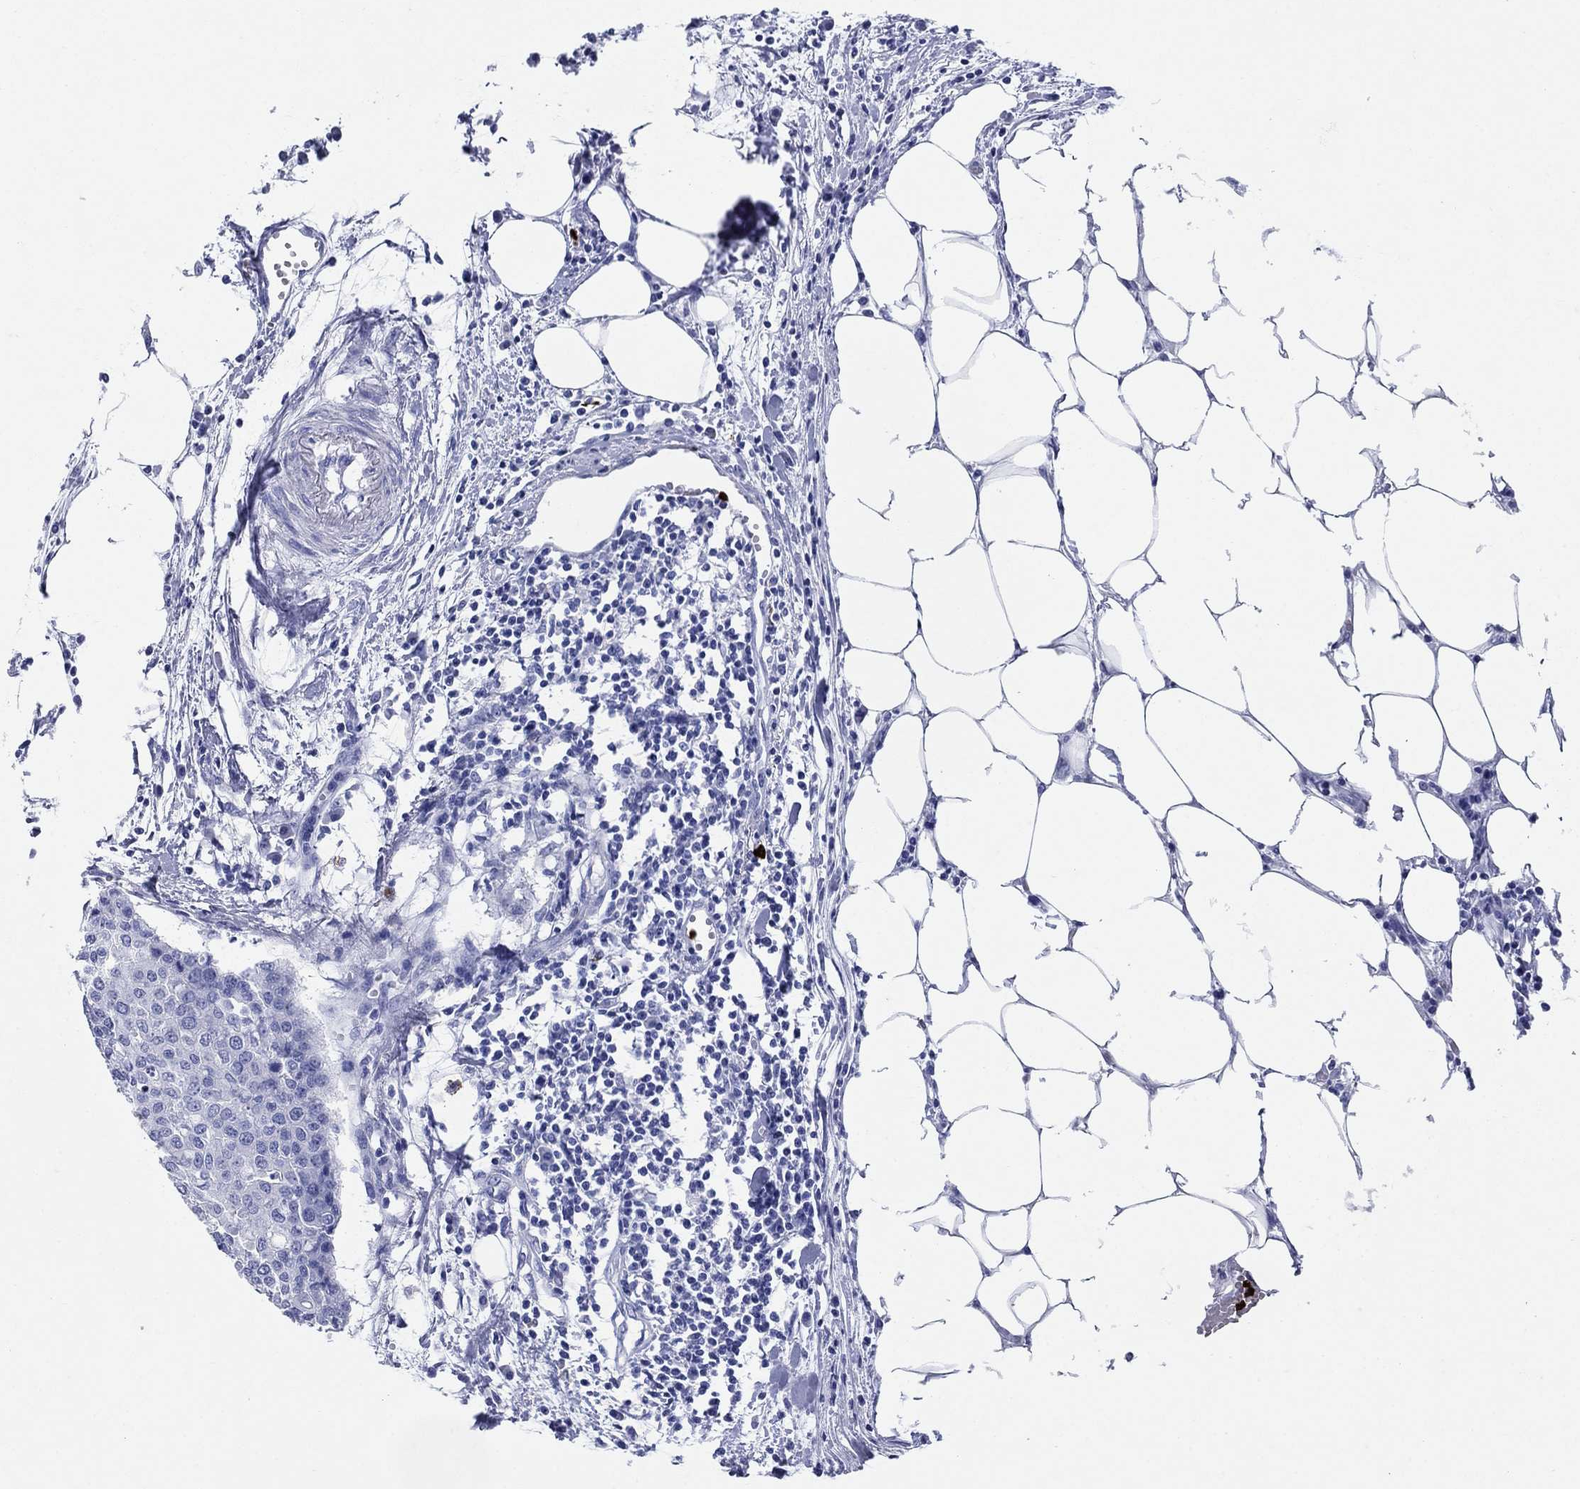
{"staining": {"intensity": "negative", "quantity": "none", "location": "none"}, "tissue": "carcinoid", "cell_type": "Tumor cells", "image_type": "cancer", "snomed": [{"axis": "morphology", "description": "Carcinoid, malignant, NOS"}, {"axis": "topography", "description": "Colon"}], "caption": "The histopathology image reveals no significant positivity in tumor cells of malignant carcinoid.", "gene": "AZU1", "patient": {"sex": "male", "age": 81}}